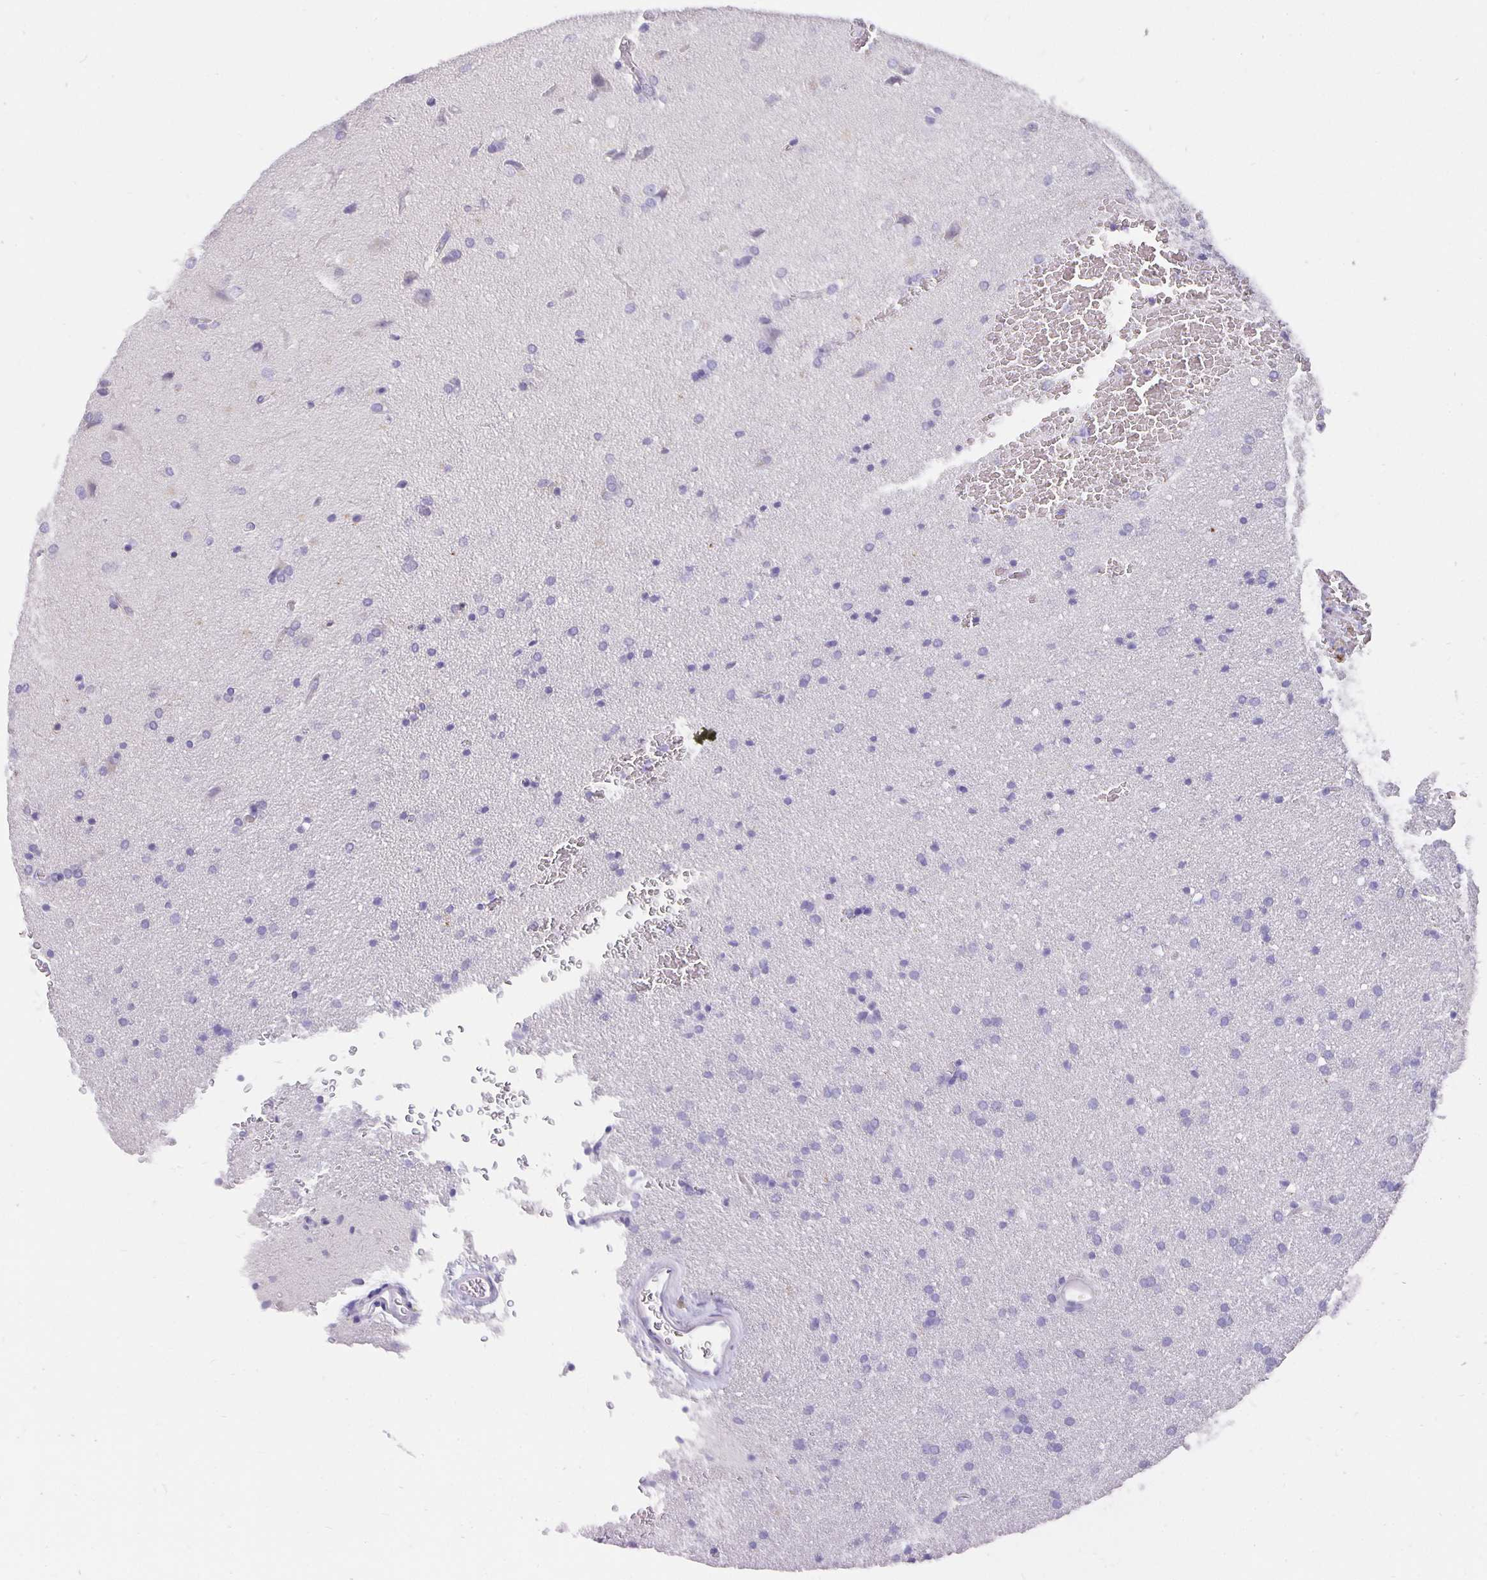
{"staining": {"intensity": "negative", "quantity": "none", "location": "none"}, "tissue": "glioma", "cell_type": "Tumor cells", "image_type": "cancer", "snomed": [{"axis": "morphology", "description": "Glioma, malignant, Low grade"}, {"axis": "topography", "description": "Brain"}], "caption": "Human malignant glioma (low-grade) stained for a protein using immunohistochemistry reveals no positivity in tumor cells.", "gene": "CFAP74", "patient": {"sex": "female", "age": 34}}